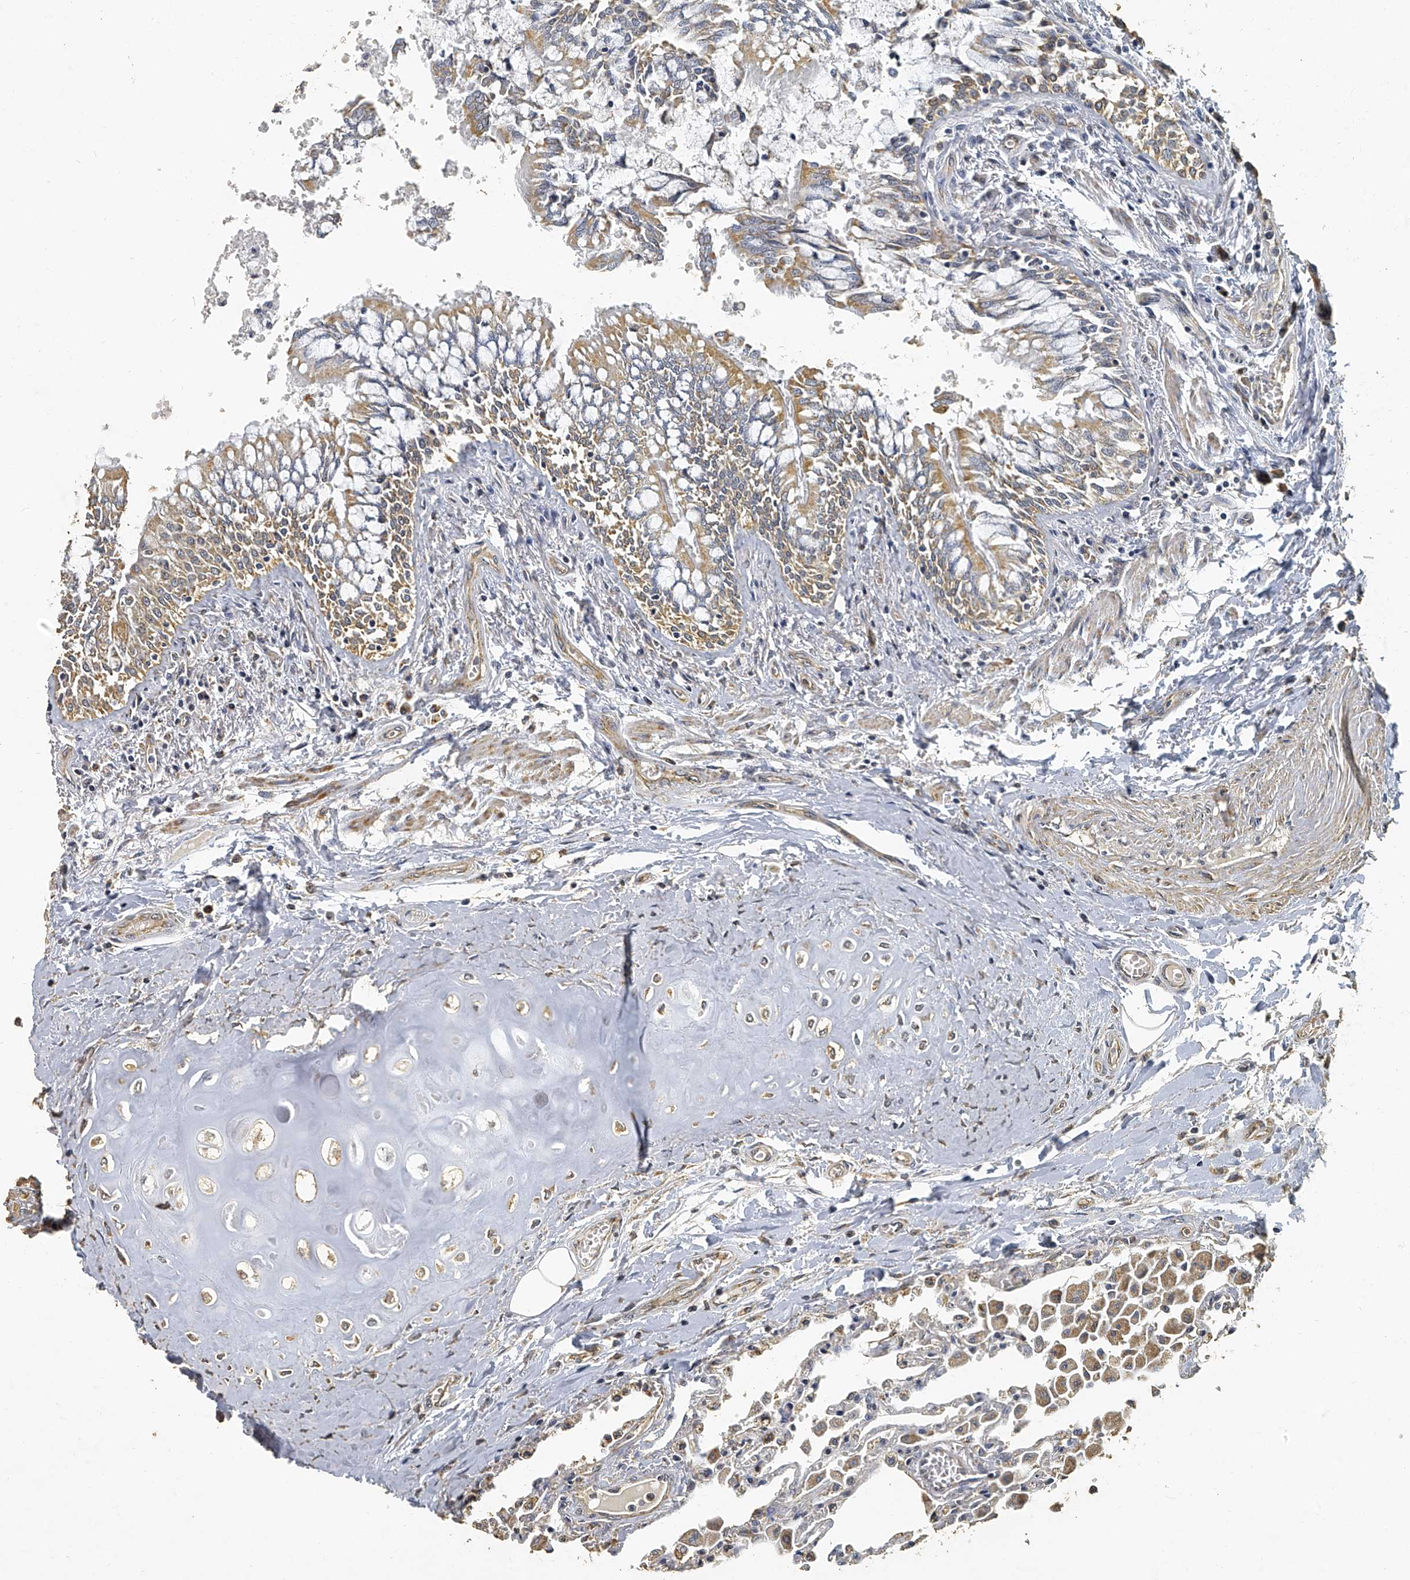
{"staining": {"intensity": "weak", "quantity": "25%-75%", "location": "cytoplasmic/membranous"}, "tissue": "lung", "cell_type": "Alveolar cells", "image_type": "normal", "snomed": [{"axis": "morphology", "description": "Normal tissue, NOS"}, {"axis": "topography", "description": "Bronchus"}, {"axis": "topography", "description": "Lung"}], "caption": "High-magnification brightfield microscopy of benign lung stained with DAB (brown) and counterstained with hematoxylin (blue). alveolar cells exhibit weak cytoplasmic/membranous positivity is present in approximately25%-75% of cells. (Brightfield microscopy of DAB IHC at high magnification).", "gene": "MRPL28", "patient": {"sex": "female", "age": 49}}